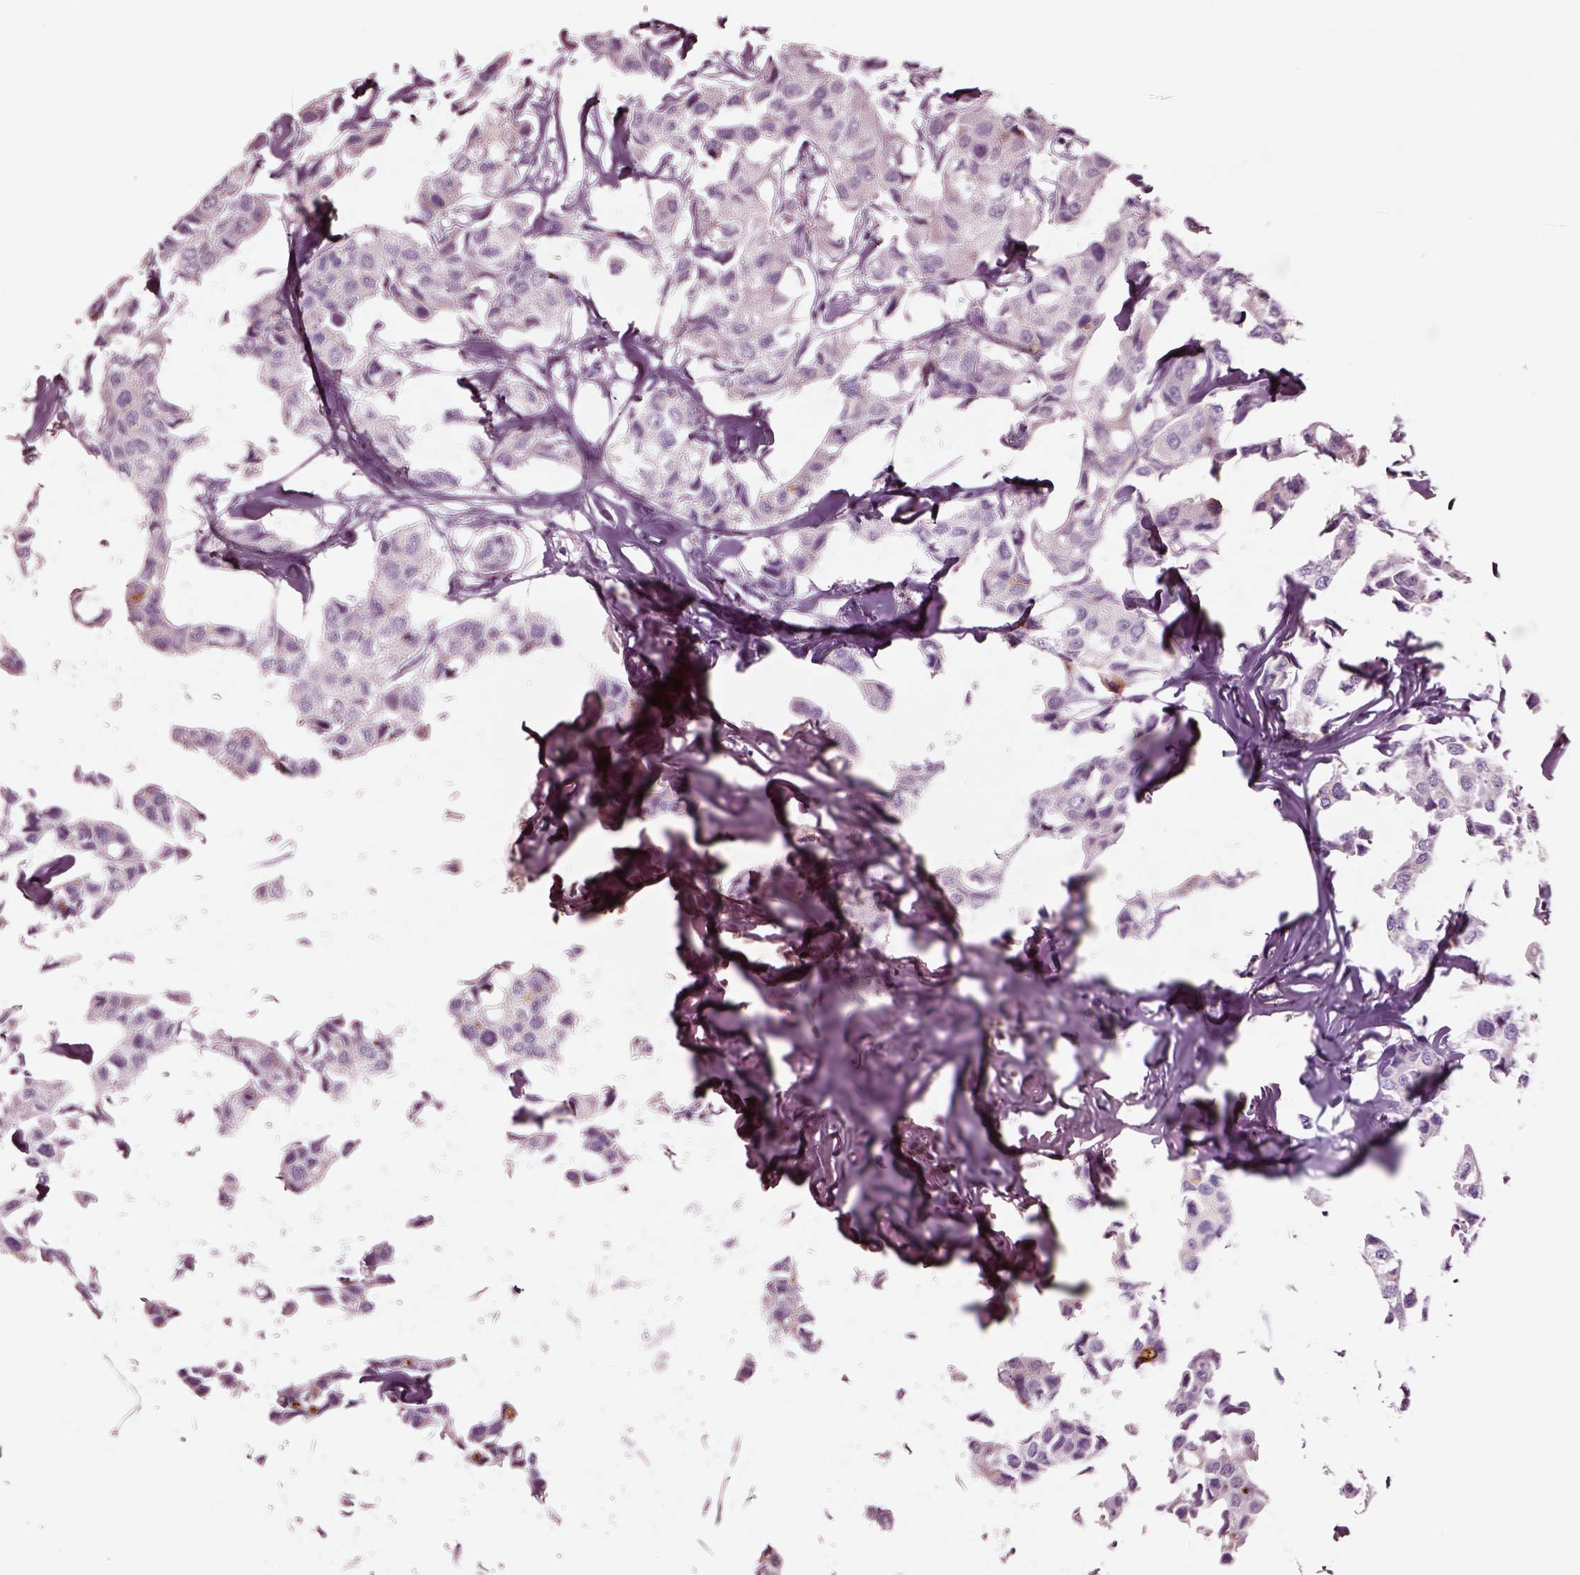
{"staining": {"intensity": "negative", "quantity": "none", "location": "none"}, "tissue": "breast cancer", "cell_type": "Tumor cells", "image_type": "cancer", "snomed": [{"axis": "morphology", "description": "Duct carcinoma"}, {"axis": "topography", "description": "Breast"}], "caption": "Protein analysis of breast cancer reveals no significant expression in tumor cells.", "gene": "NMRK2", "patient": {"sex": "female", "age": 80}}